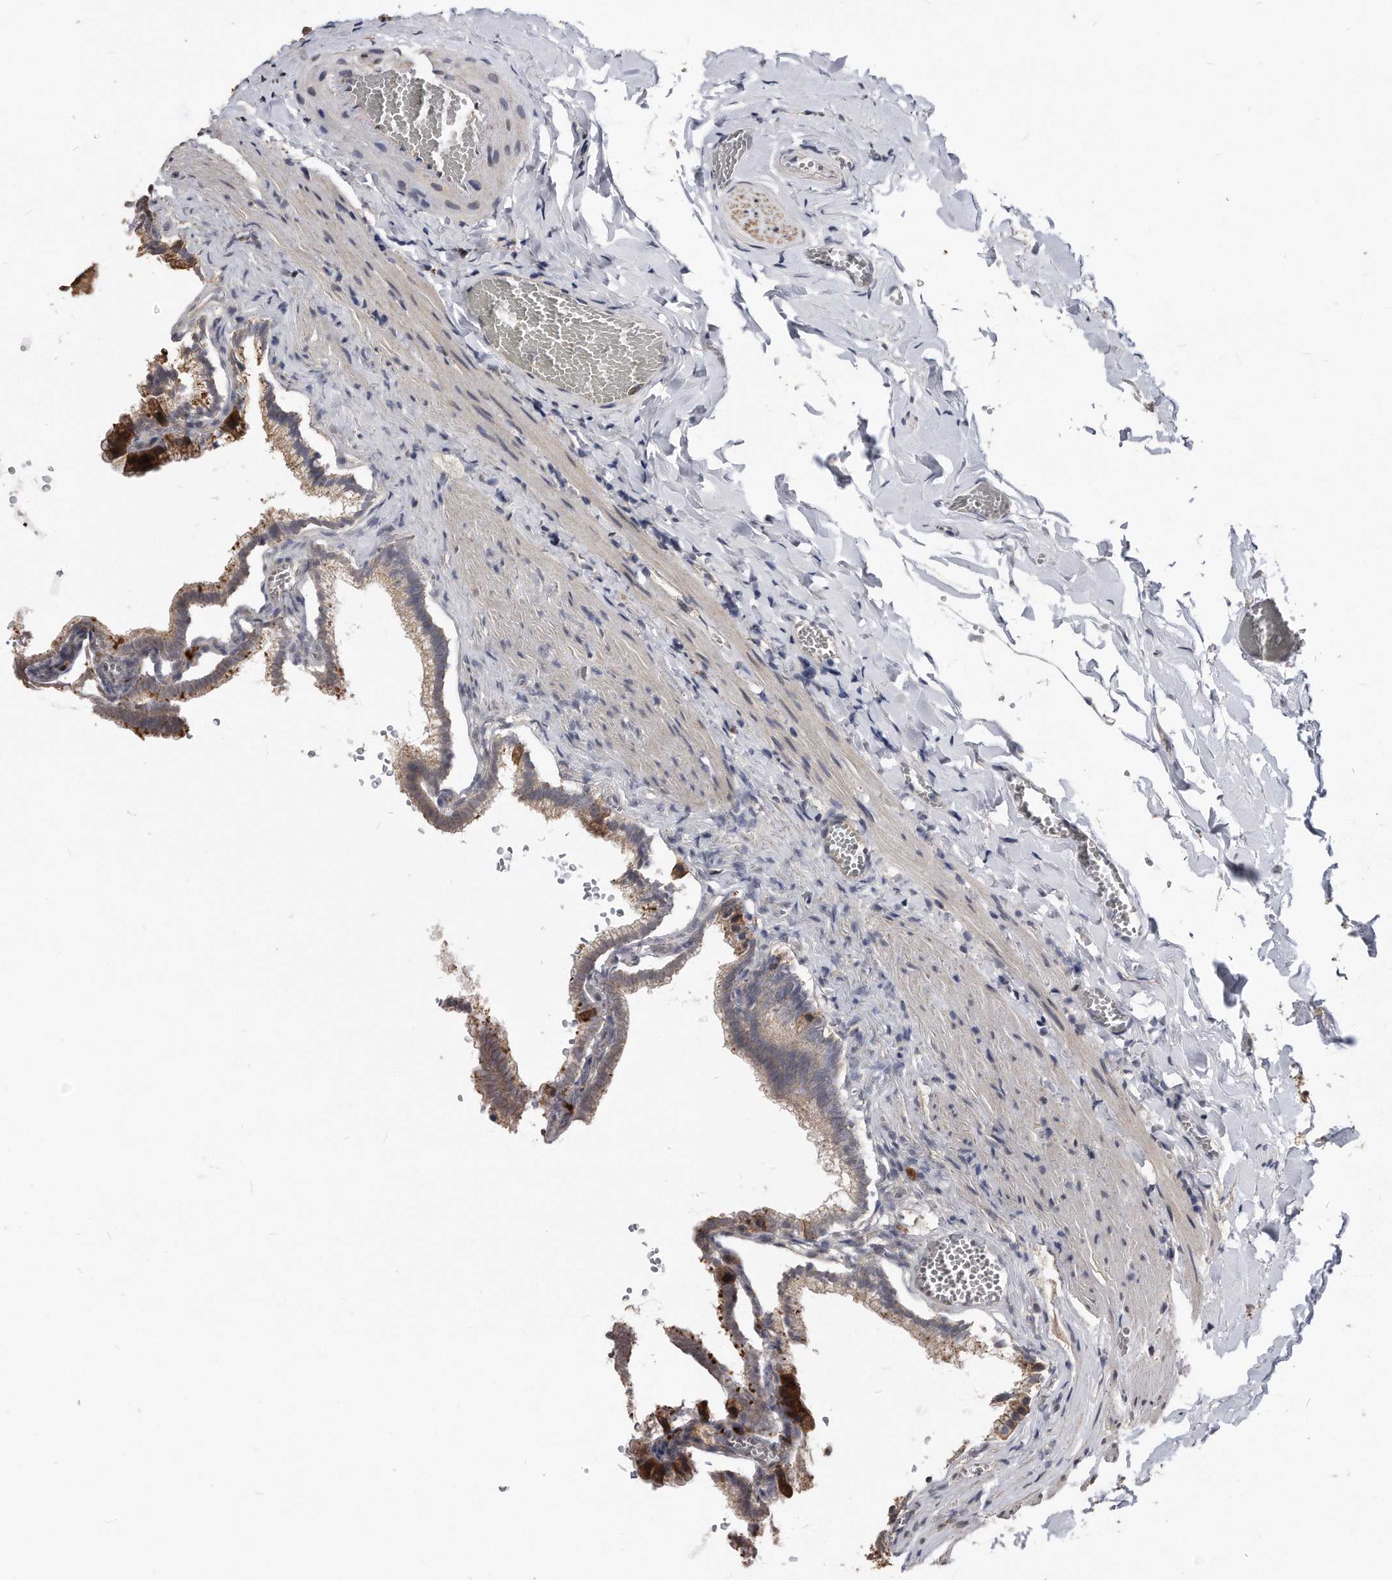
{"staining": {"intensity": "moderate", "quantity": "25%-75%", "location": "cytoplasmic/membranous"}, "tissue": "gallbladder", "cell_type": "Glandular cells", "image_type": "normal", "snomed": [{"axis": "morphology", "description": "Normal tissue, NOS"}, {"axis": "topography", "description": "Gallbladder"}], "caption": "Glandular cells display moderate cytoplasmic/membranous positivity in about 25%-75% of cells in unremarkable gallbladder.", "gene": "IL20RA", "patient": {"sex": "male", "age": 38}}